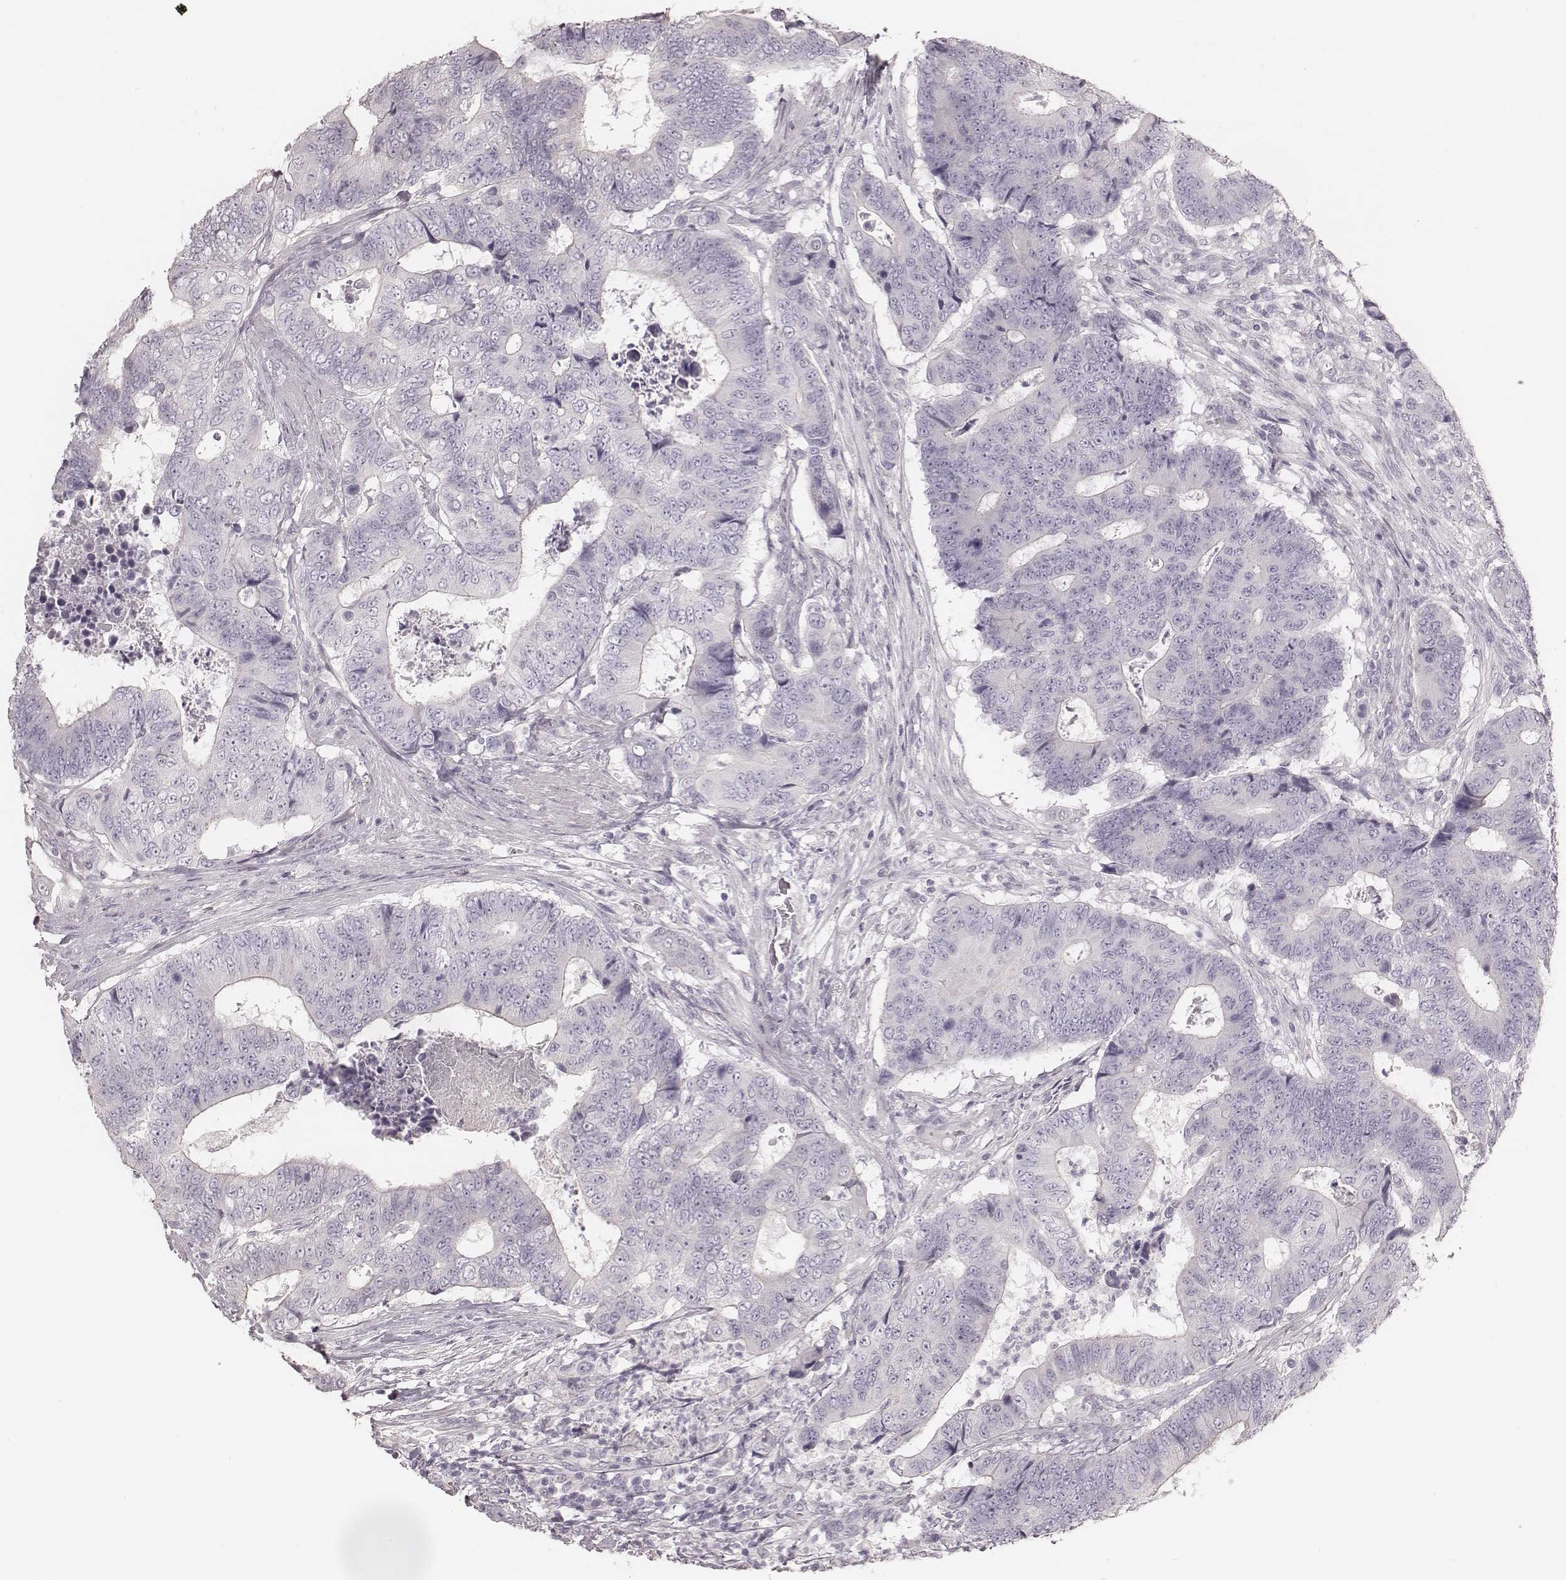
{"staining": {"intensity": "negative", "quantity": "none", "location": "none"}, "tissue": "colorectal cancer", "cell_type": "Tumor cells", "image_type": "cancer", "snomed": [{"axis": "morphology", "description": "Adenocarcinoma, NOS"}, {"axis": "topography", "description": "Colon"}], "caption": "A histopathology image of adenocarcinoma (colorectal) stained for a protein exhibits no brown staining in tumor cells.", "gene": "ZP4", "patient": {"sex": "female", "age": 48}}